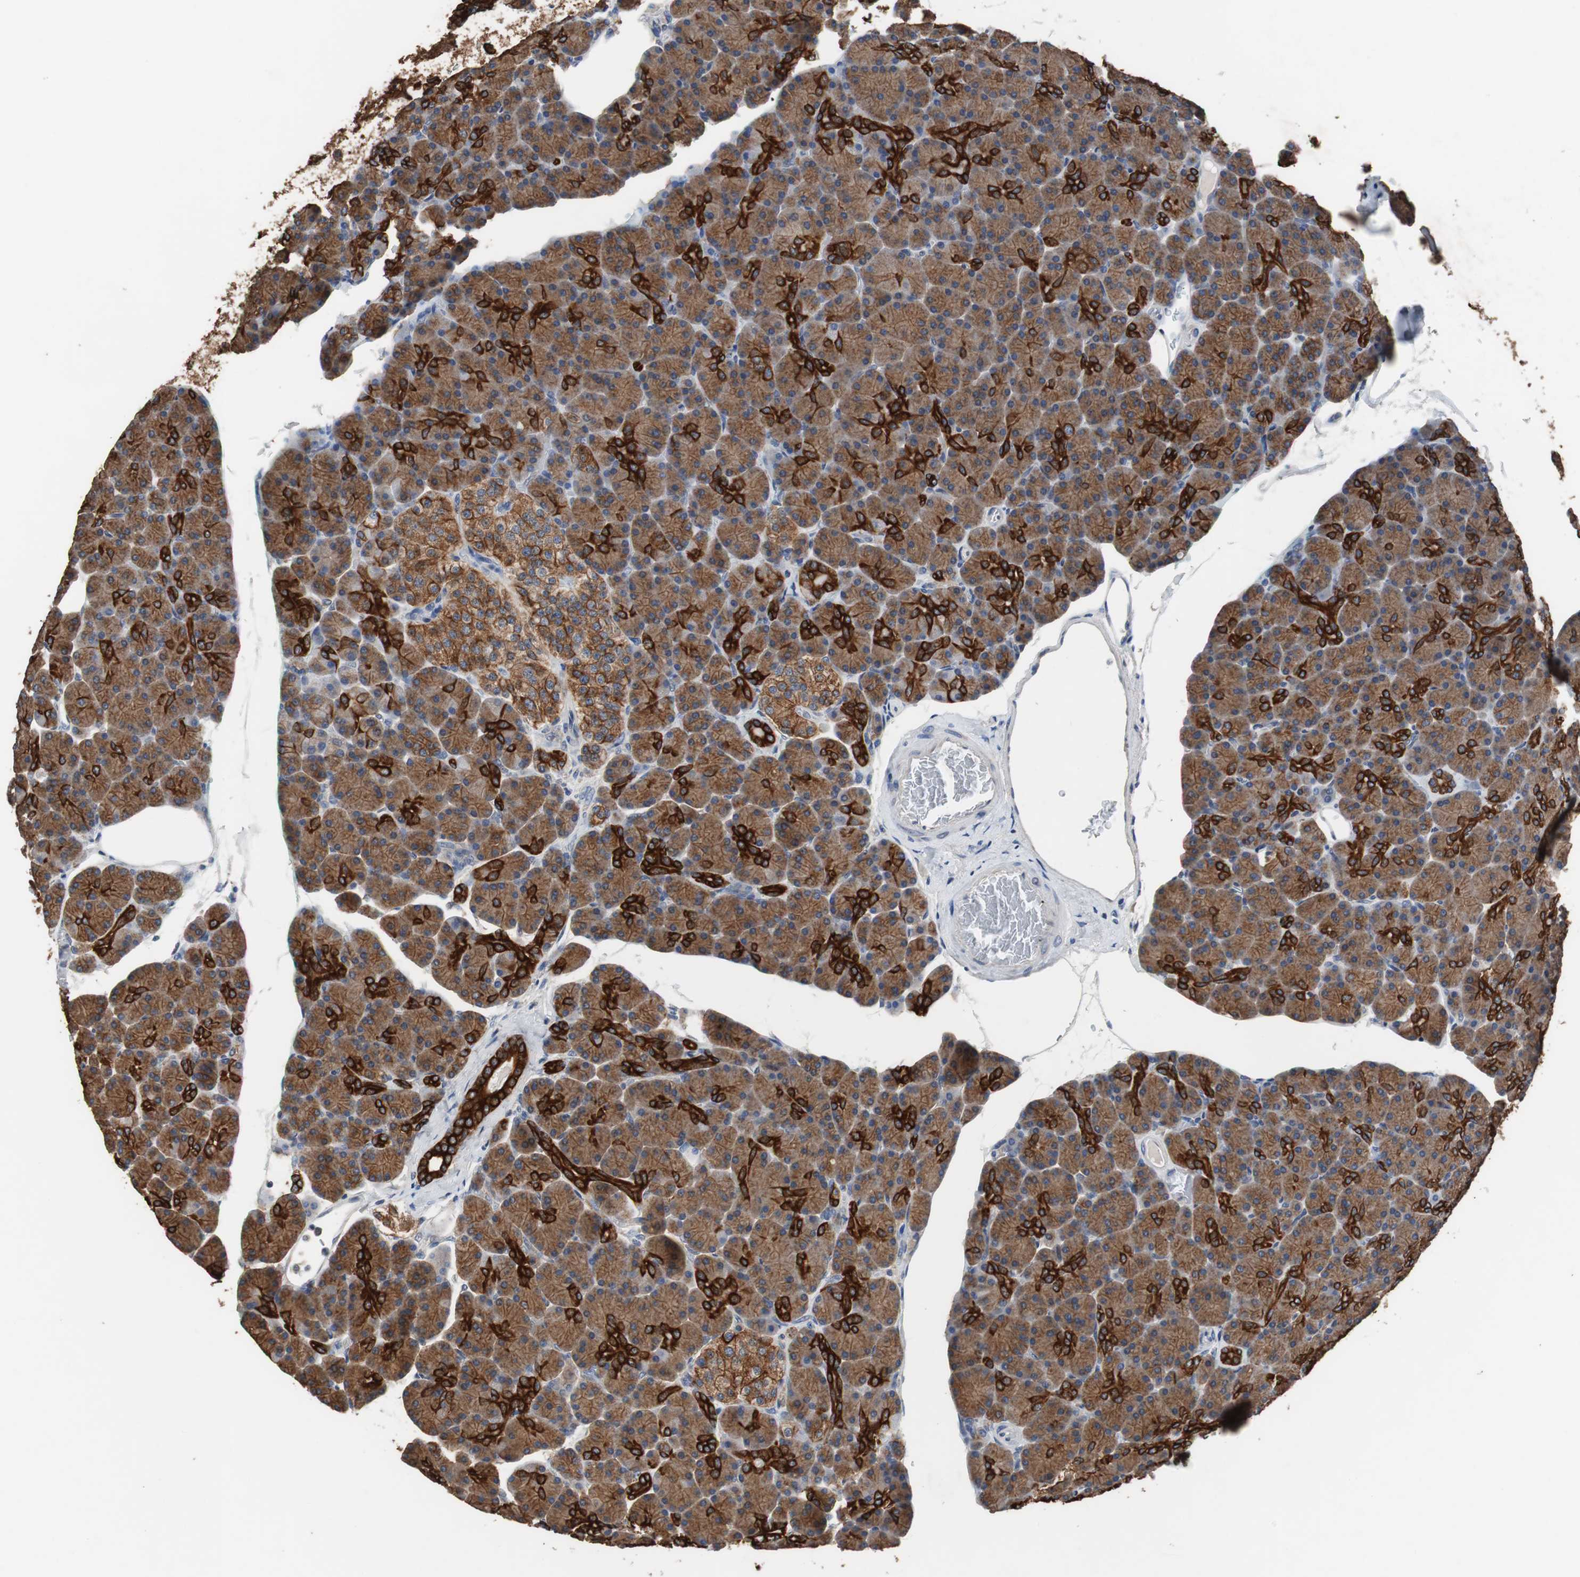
{"staining": {"intensity": "strong", "quantity": ">75%", "location": "cytoplasmic/membranous"}, "tissue": "pancreas", "cell_type": "Exocrine glandular cells", "image_type": "normal", "snomed": [{"axis": "morphology", "description": "Normal tissue, NOS"}, {"axis": "topography", "description": "Pancreas"}], "caption": "Unremarkable pancreas was stained to show a protein in brown. There is high levels of strong cytoplasmic/membranous staining in approximately >75% of exocrine glandular cells. (brown staining indicates protein expression, while blue staining denotes nuclei).", "gene": "USP10", "patient": {"sex": "female", "age": 43}}